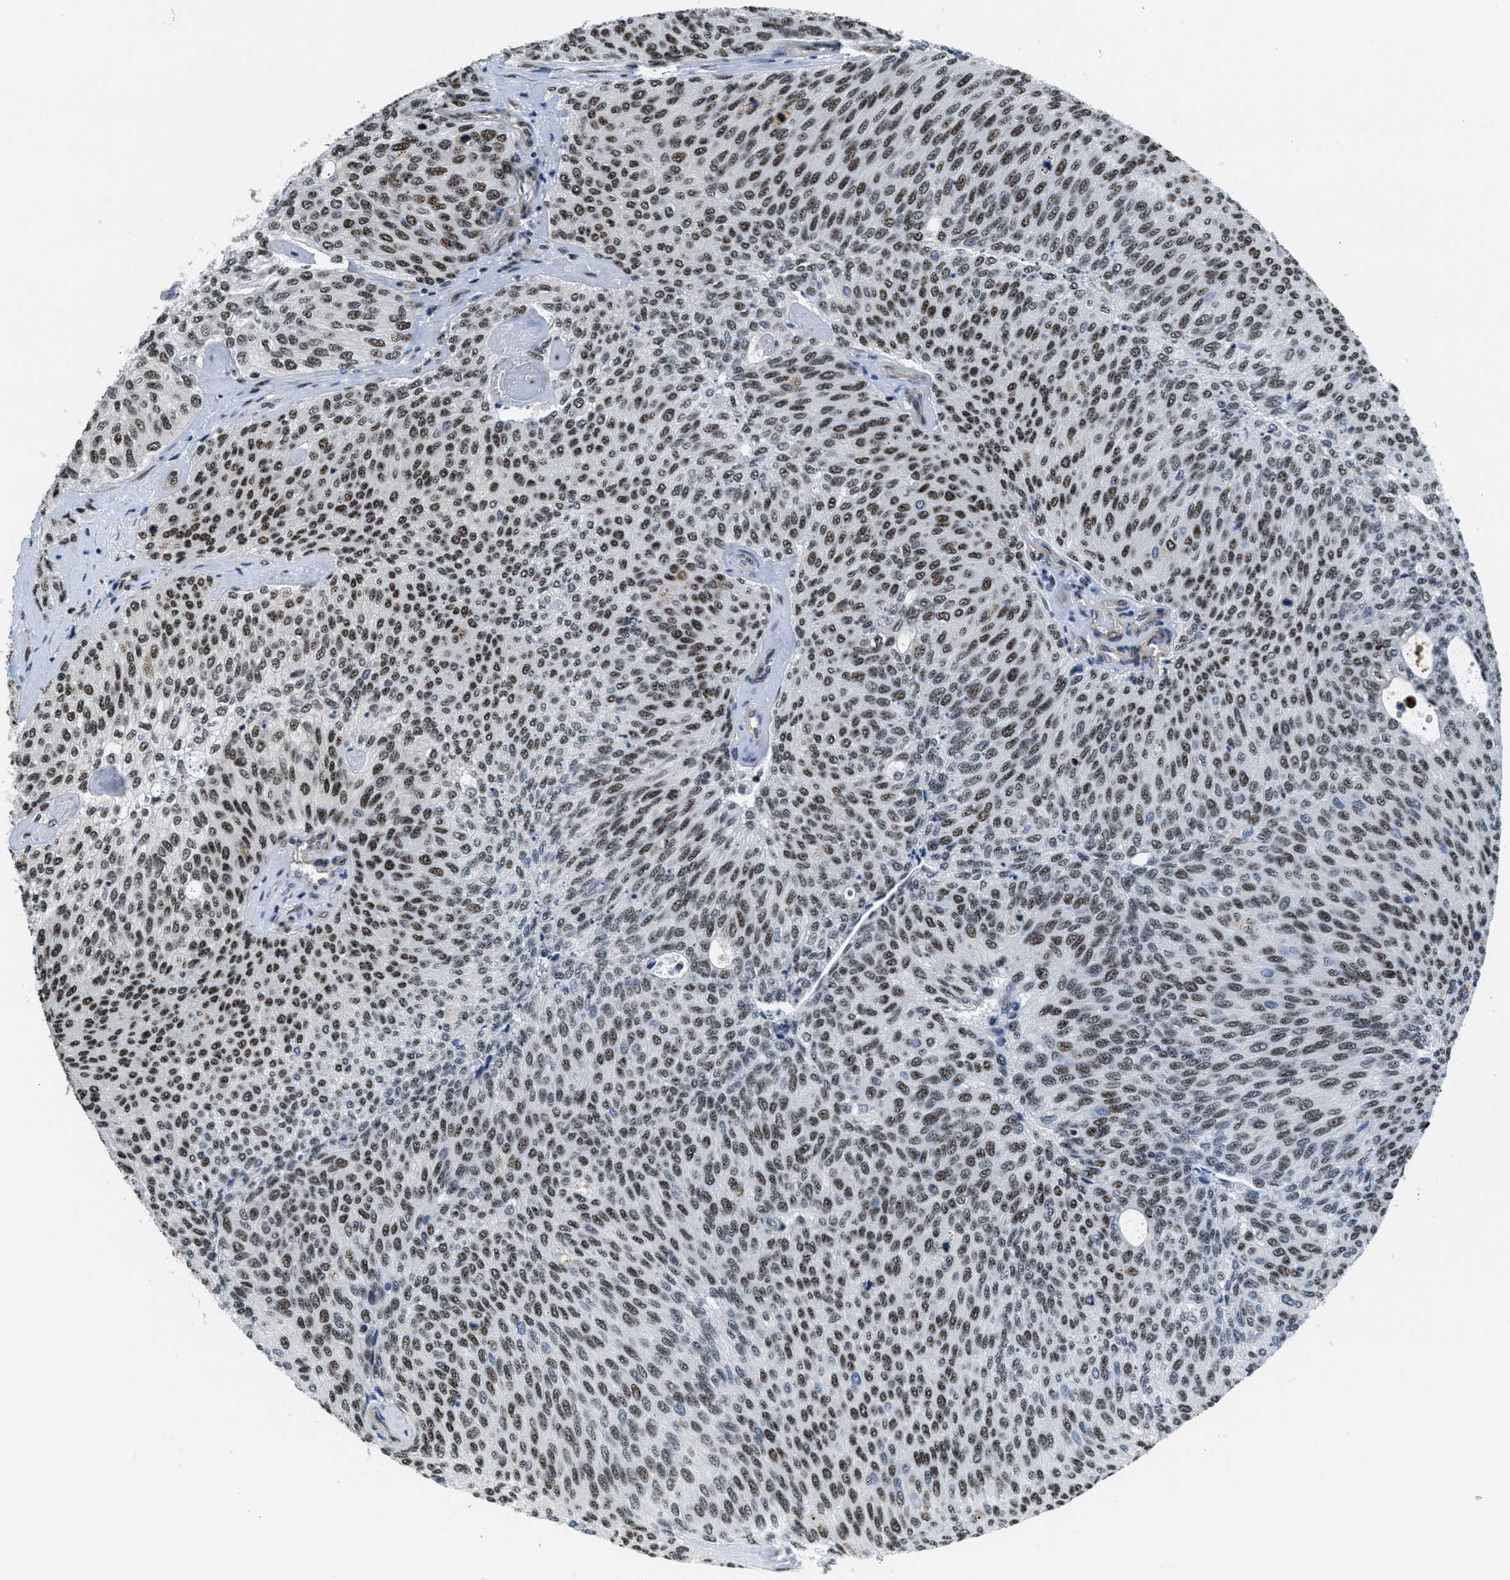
{"staining": {"intensity": "strong", "quantity": ">75%", "location": "nuclear"}, "tissue": "urothelial cancer", "cell_type": "Tumor cells", "image_type": "cancer", "snomed": [{"axis": "morphology", "description": "Urothelial carcinoma, Low grade"}, {"axis": "topography", "description": "Urinary bladder"}], "caption": "Tumor cells demonstrate high levels of strong nuclear positivity in approximately >75% of cells in human urothelial cancer. The staining was performed using DAB to visualize the protein expression in brown, while the nuclei were stained in blue with hematoxylin (Magnification: 20x).", "gene": "CFAP36", "patient": {"sex": "female", "age": 79}}